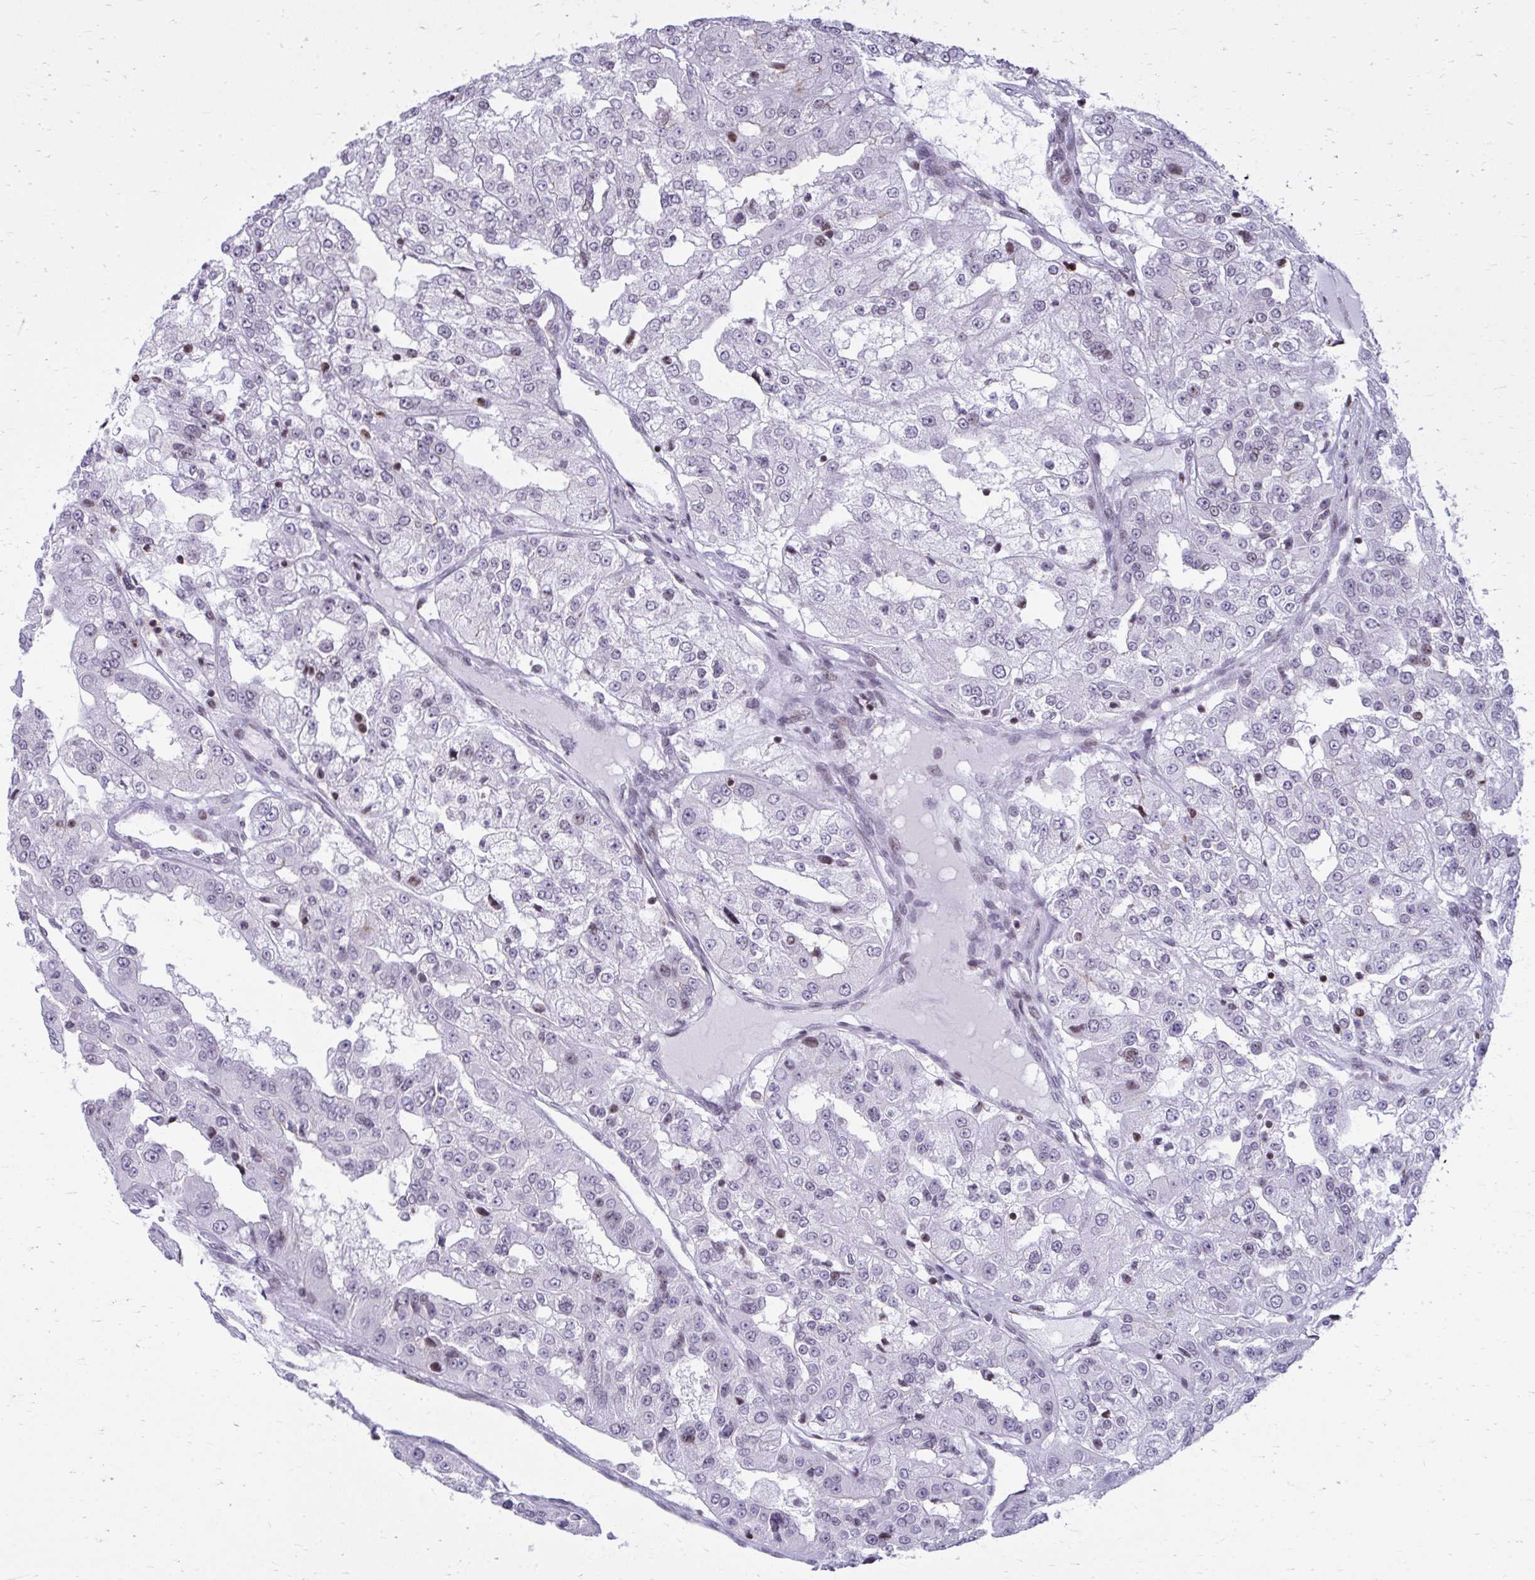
{"staining": {"intensity": "negative", "quantity": "none", "location": "none"}, "tissue": "renal cancer", "cell_type": "Tumor cells", "image_type": "cancer", "snomed": [{"axis": "morphology", "description": "Adenocarcinoma, NOS"}, {"axis": "topography", "description": "Kidney"}], "caption": "Immunohistochemical staining of human renal cancer reveals no significant positivity in tumor cells. (Brightfield microscopy of DAB (3,3'-diaminobenzidine) immunohistochemistry at high magnification).", "gene": "AP5M1", "patient": {"sex": "female", "age": 63}}